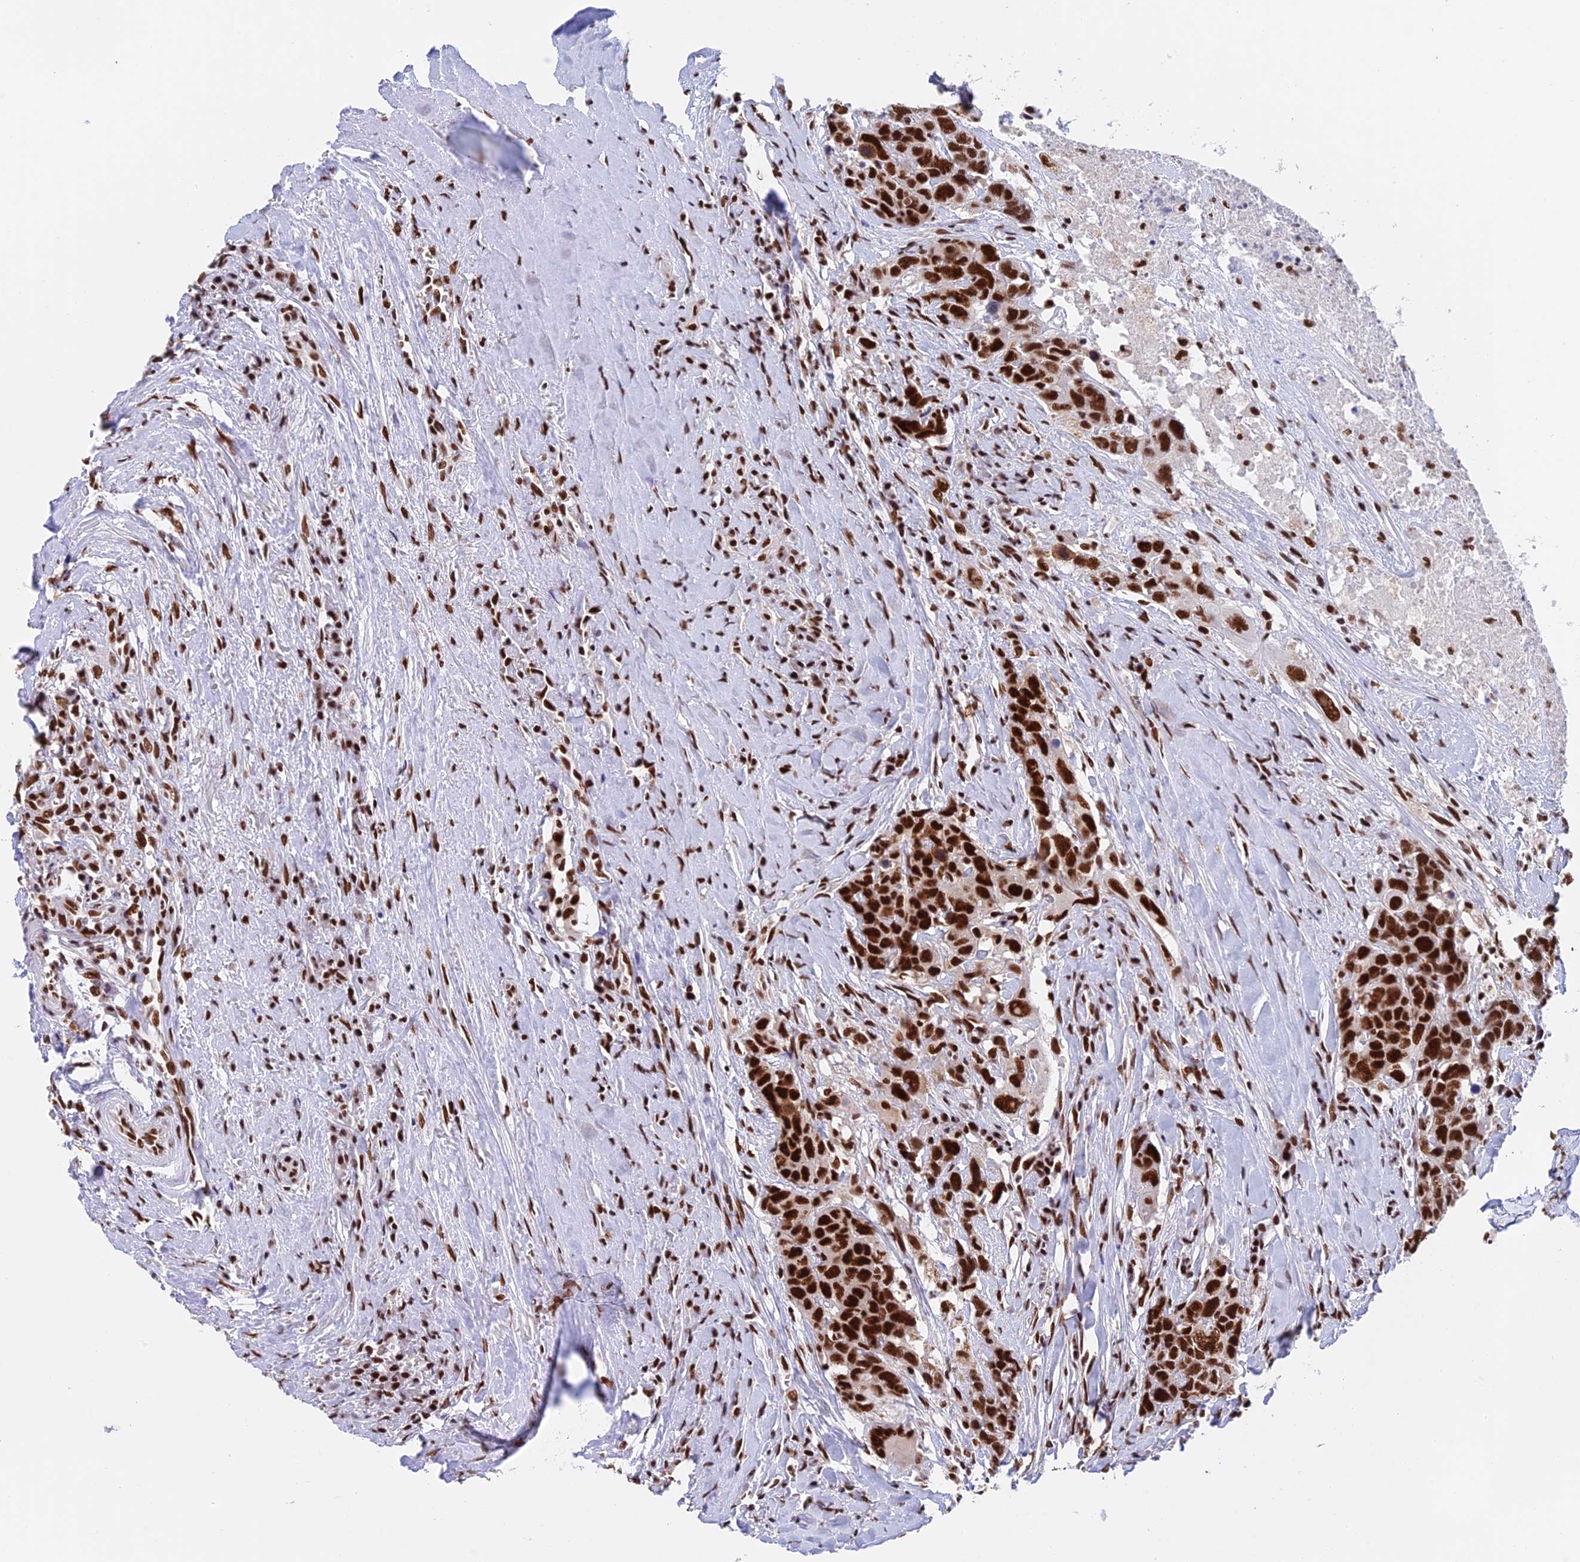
{"staining": {"intensity": "strong", "quantity": ">75%", "location": "nuclear"}, "tissue": "head and neck cancer", "cell_type": "Tumor cells", "image_type": "cancer", "snomed": [{"axis": "morphology", "description": "Squamous cell carcinoma, NOS"}, {"axis": "topography", "description": "Head-Neck"}], "caption": "About >75% of tumor cells in head and neck squamous cell carcinoma demonstrate strong nuclear protein expression as visualized by brown immunohistochemical staining.", "gene": "EEF1AKMT3", "patient": {"sex": "male", "age": 66}}